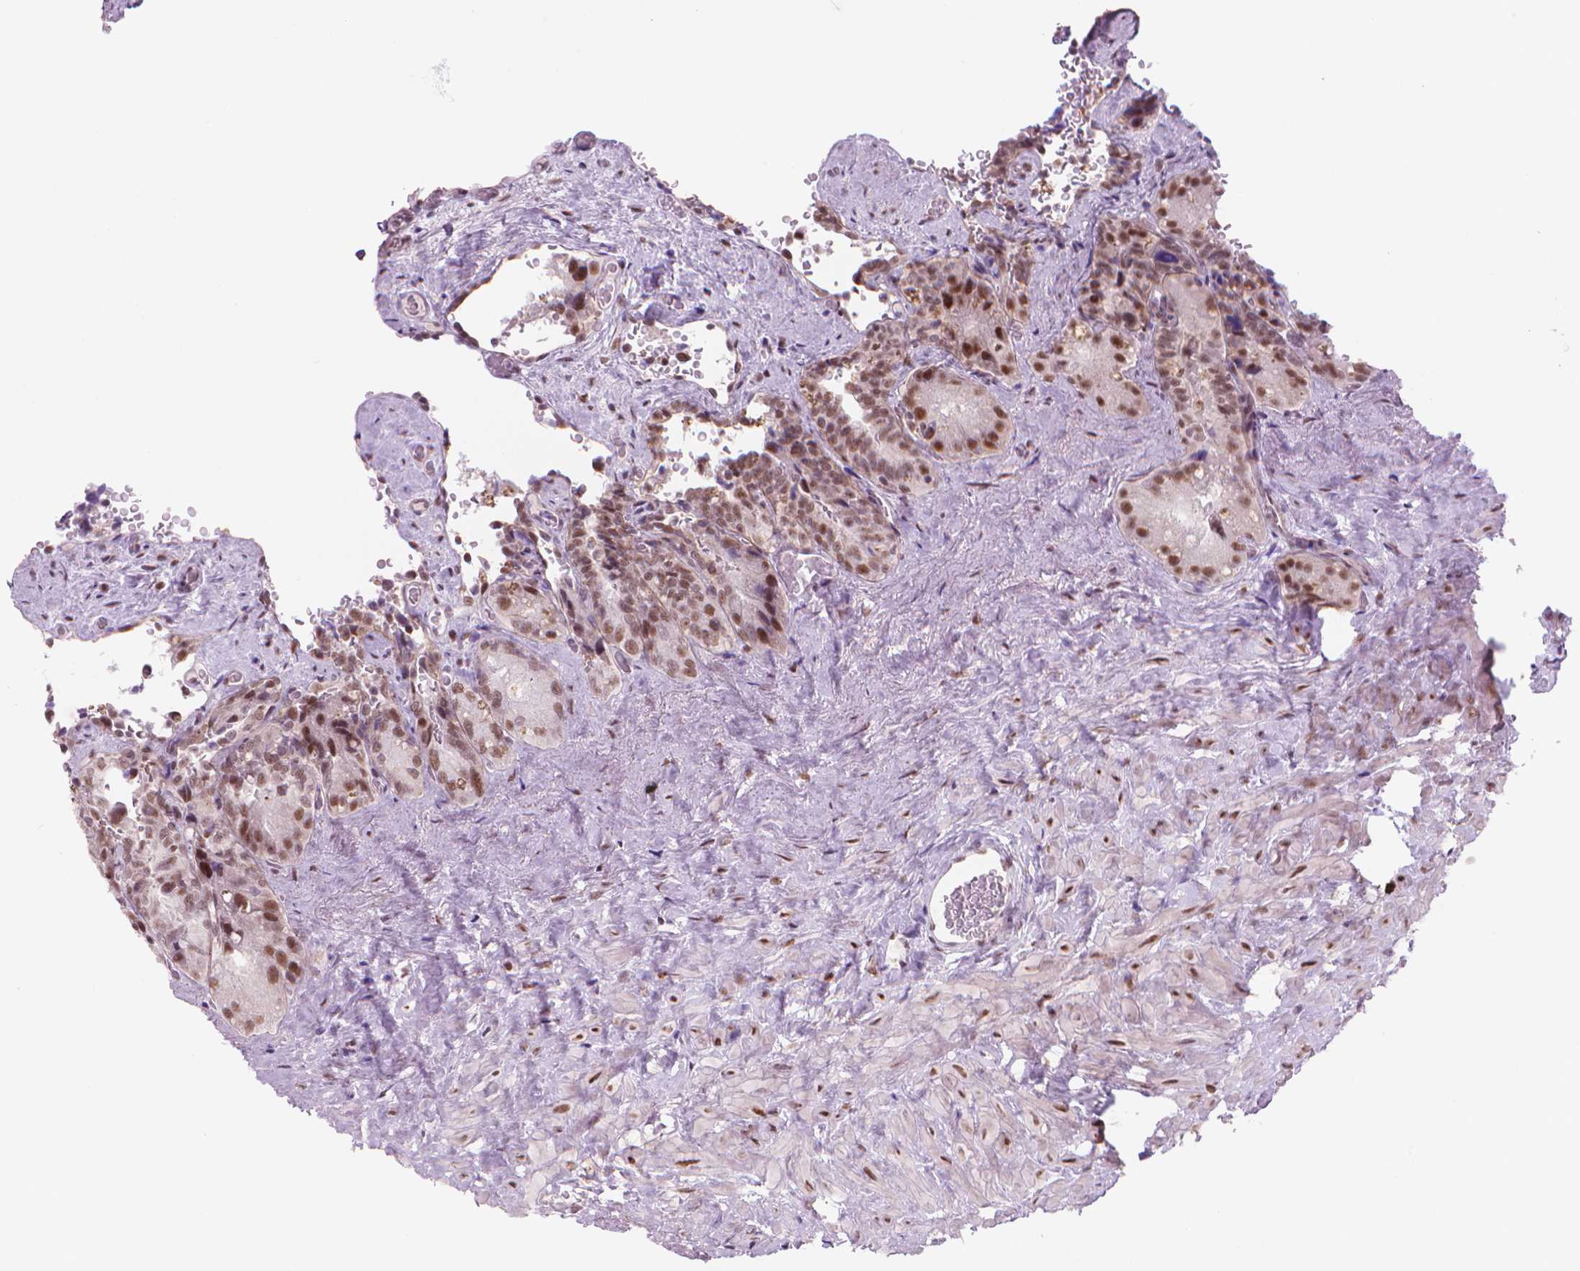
{"staining": {"intensity": "moderate", "quantity": ">75%", "location": "nuclear"}, "tissue": "seminal vesicle", "cell_type": "Glandular cells", "image_type": "normal", "snomed": [{"axis": "morphology", "description": "Normal tissue, NOS"}, {"axis": "topography", "description": "Seminal veicle"}], "caption": "Moderate nuclear protein expression is seen in approximately >75% of glandular cells in seminal vesicle.", "gene": "POLR3D", "patient": {"sex": "male", "age": 69}}